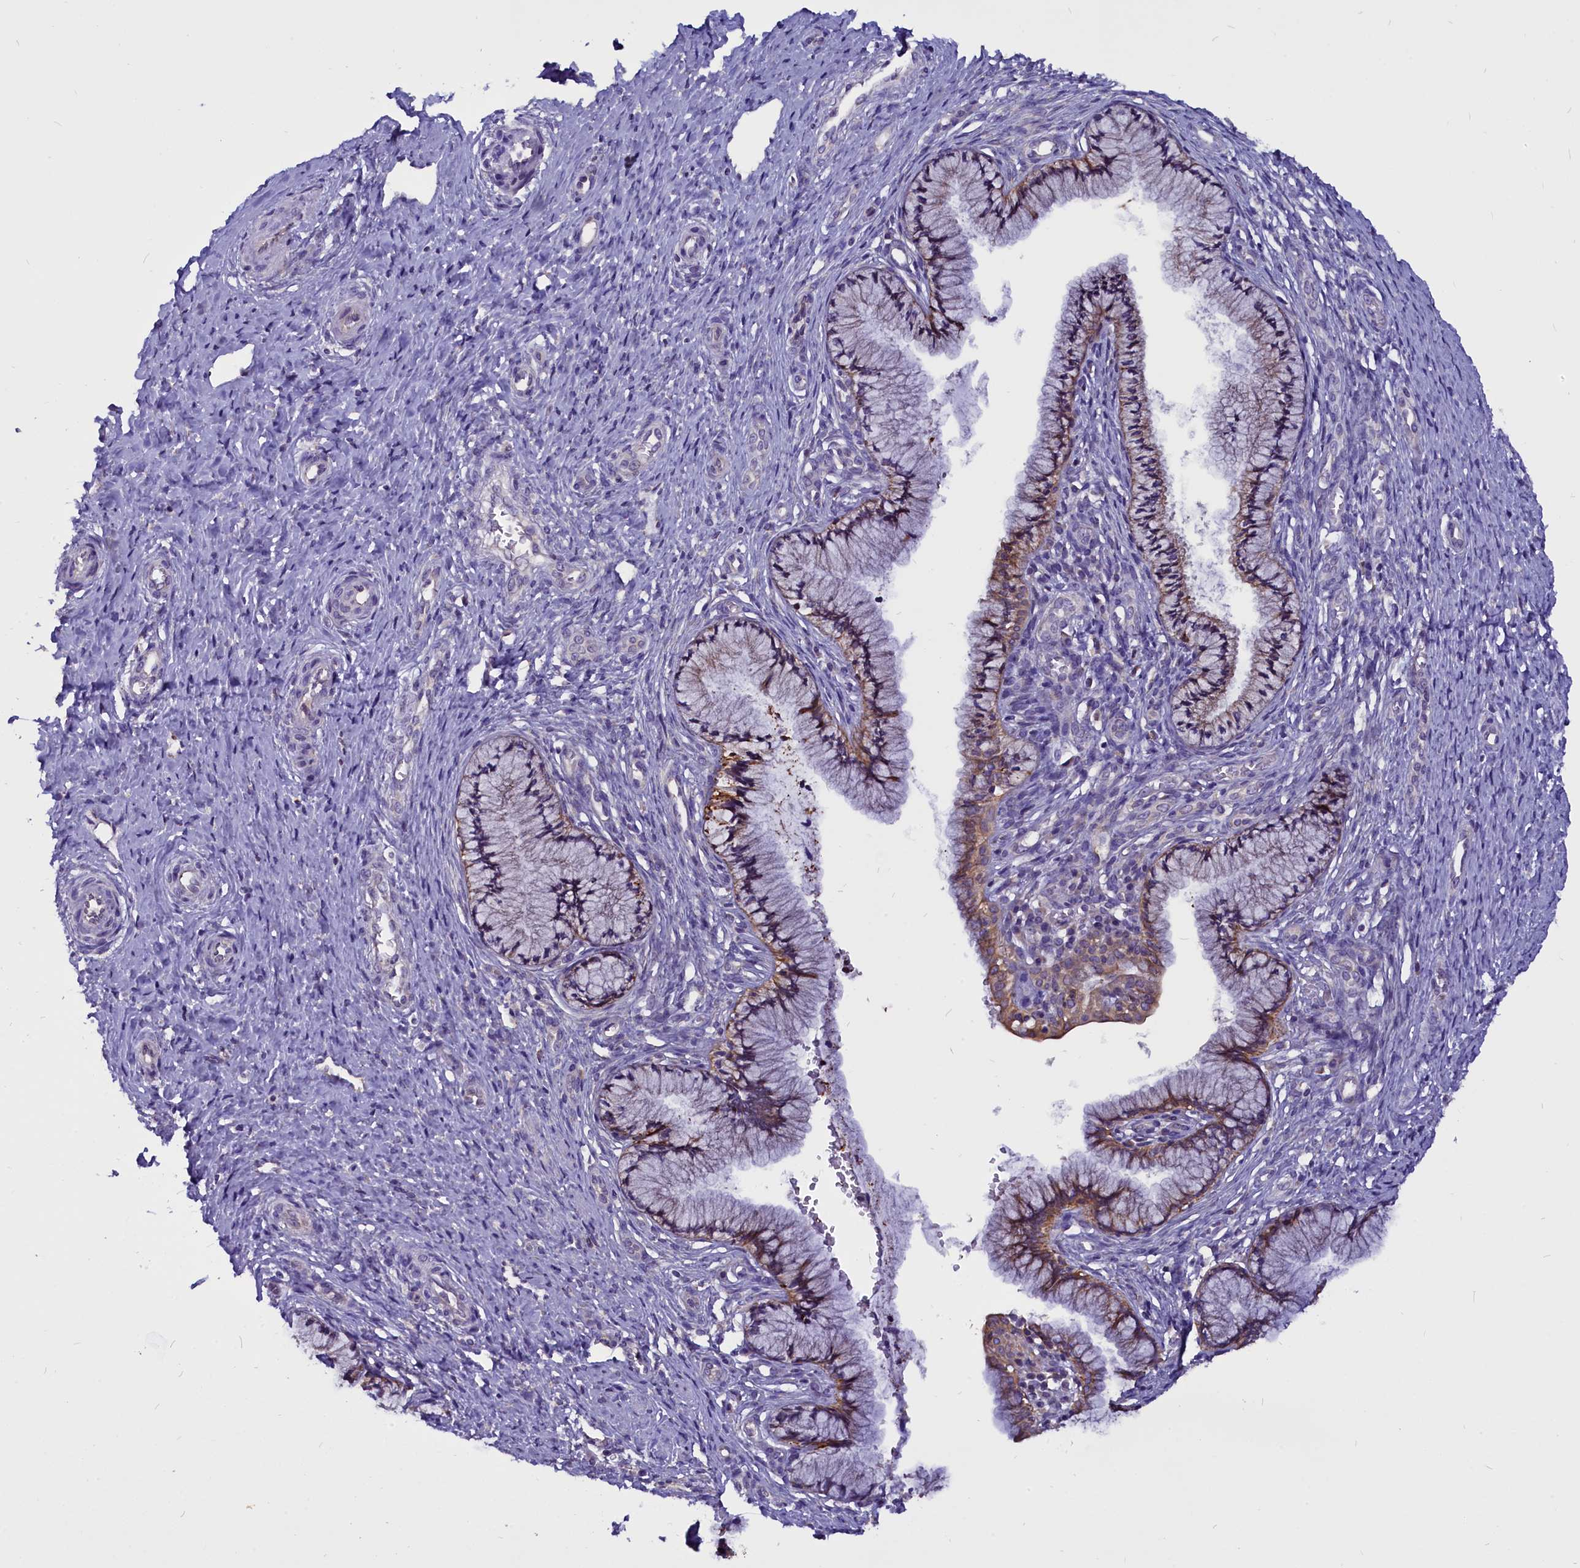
{"staining": {"intensity": "moderate", "quantity": "25%-75%", "location": "cytoplasmic/membranous"}, "tissue": "cervix", "cell_type": "Glandular cells", "image_type": "normal", "snomed": [{"axis": "morphology", "description": "Normal tissue, NOS"}, {"axis": "topography", "description": "Cervix"}], "caption": "Protein staining exhibits moderate cytoplasmic/membranous positivity in approximately 25%-75% of glandular cells in normal cervix.", "gene": "CEP170", "patient": {"sex": "female", "age": 36}}